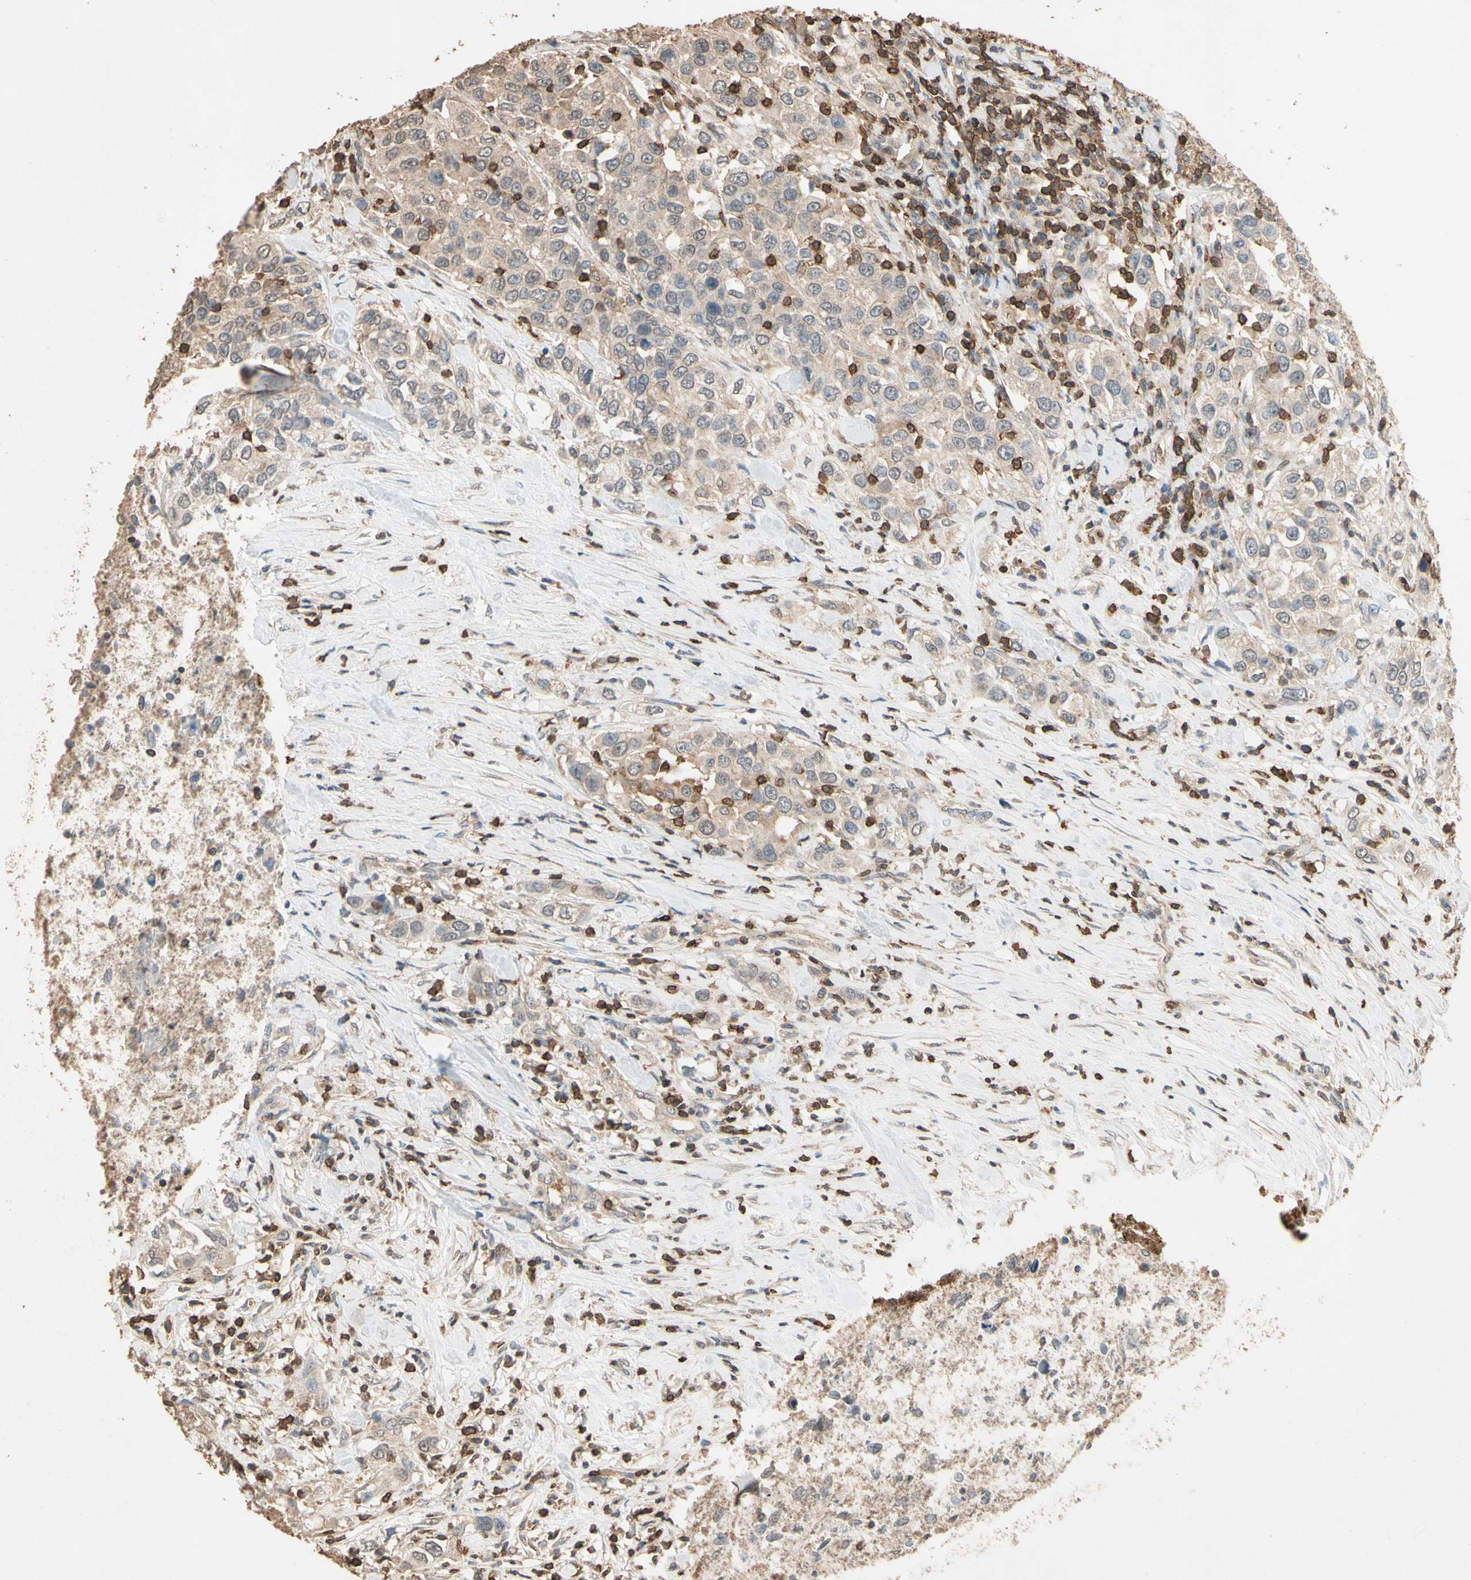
{"staining": {"intensity": "weak", "quantity": "25%-75%", "location": "cytoplasmic/membranous"}, "tissue": "urothelial cancer", "cell_type": "Tumor cells", "image_type": "cancer", "snomed": [{"axis": "morphology", "description": "Urothelial carcinoma, High grade"}, {"axis": "topography", "description": "Urinary bladder"}], "caption": "Immunohistochemistry (IHC) photomicrograph of neoplastic tissue: human high-grade urothelial carcinoma stained using IHC shows low levels of weak protein expression localized specifically in the cytoplasmic/membranous of tumor cells, appearing as a cytoplasmic/membranous brown color.", "gene": "MAP3K10", "patient": {"sex": "female", "age": 80}}